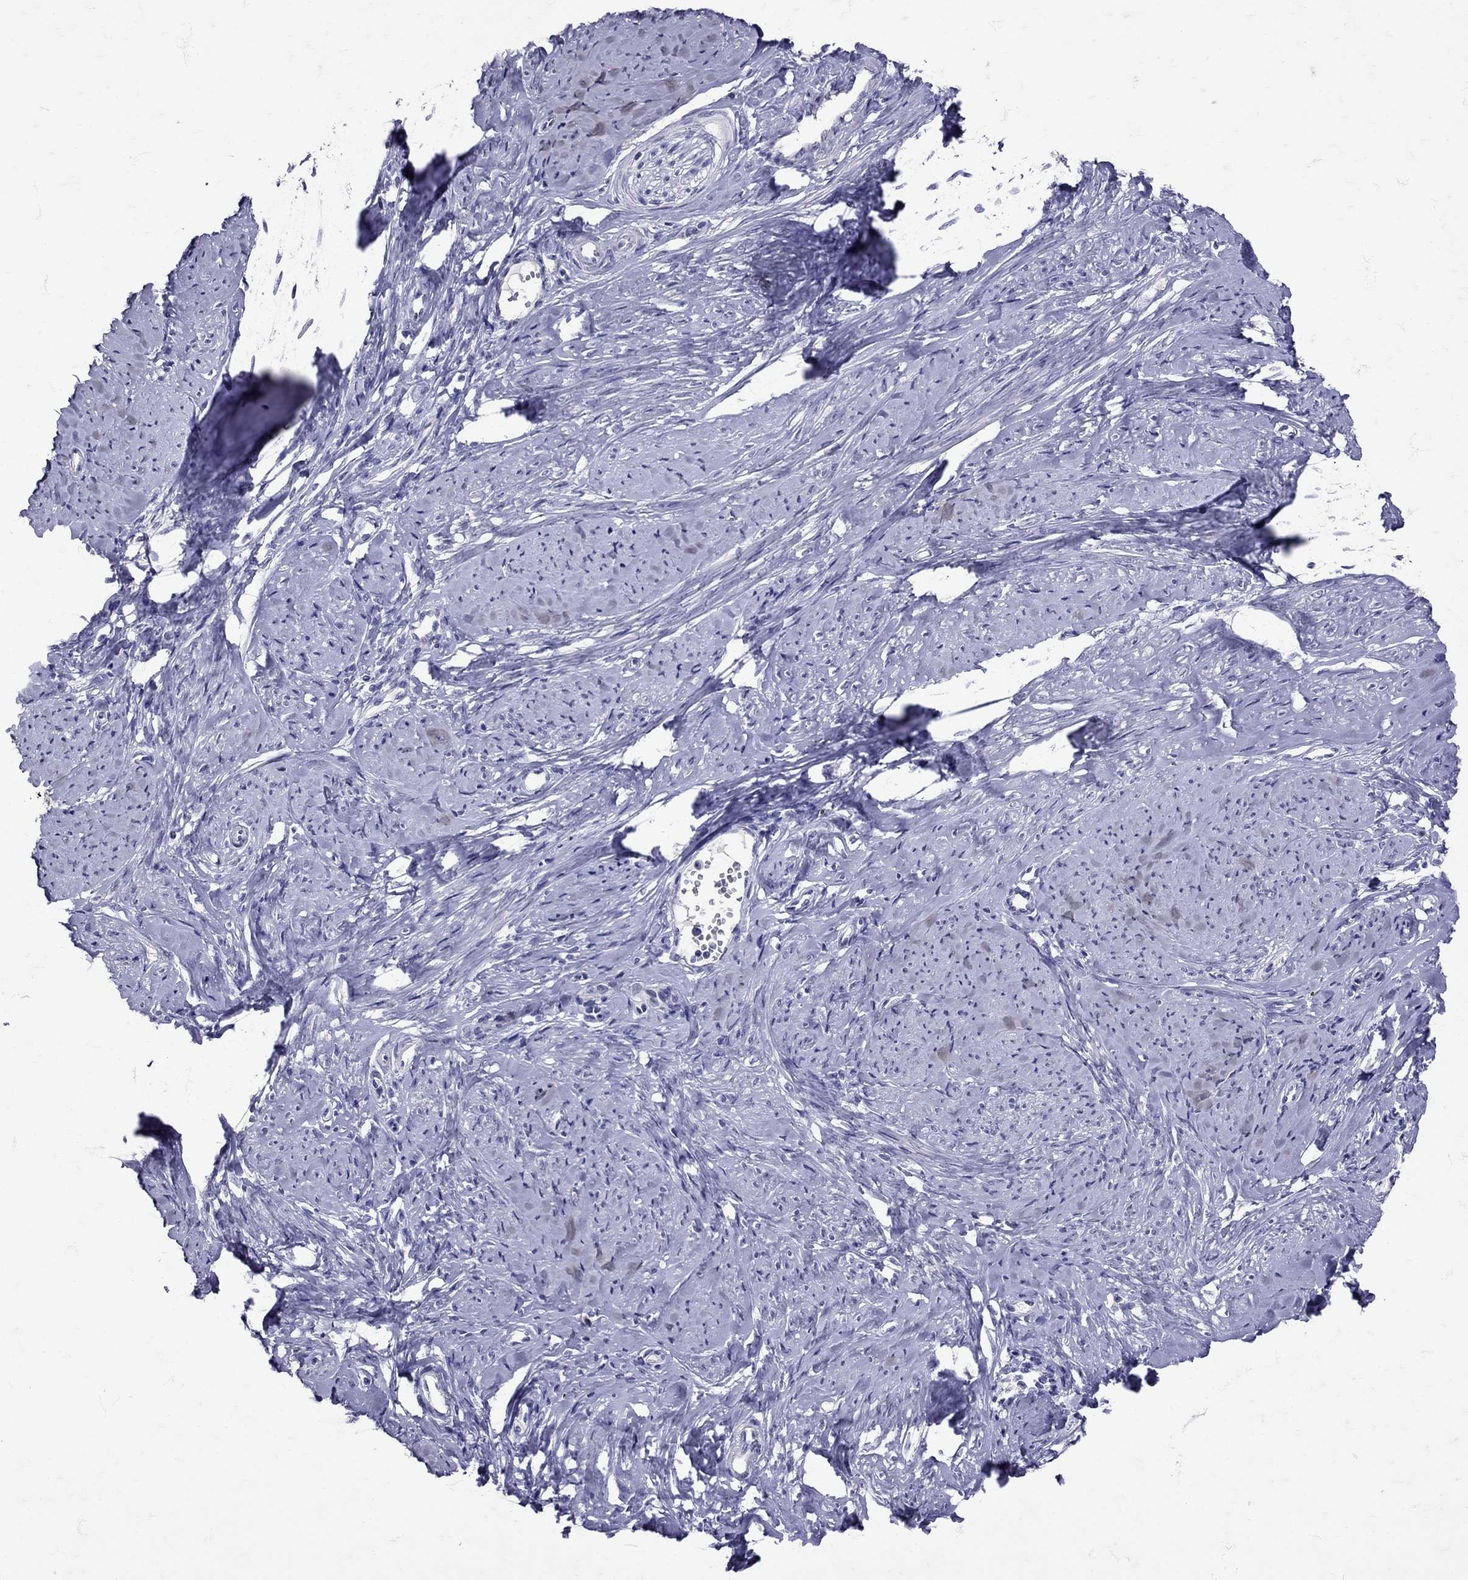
{"staining": {"intensity": "negative", "quantity": "none", "location": "none"}, "tissue": "smooth muscle", "cell_type": "Smooth muscle cells", "image_type": "normal", "snomed": [{"axis": "morphology", "description": "Normal tissue, NOS"}, {"axis": "topography", "description": "Smooth muscle"}], "caption": "An image of human smooth muscle is negative for staining in smooth muscle cells.", "gene": "SST", "patient": {"sex": "female", "age": 48}}